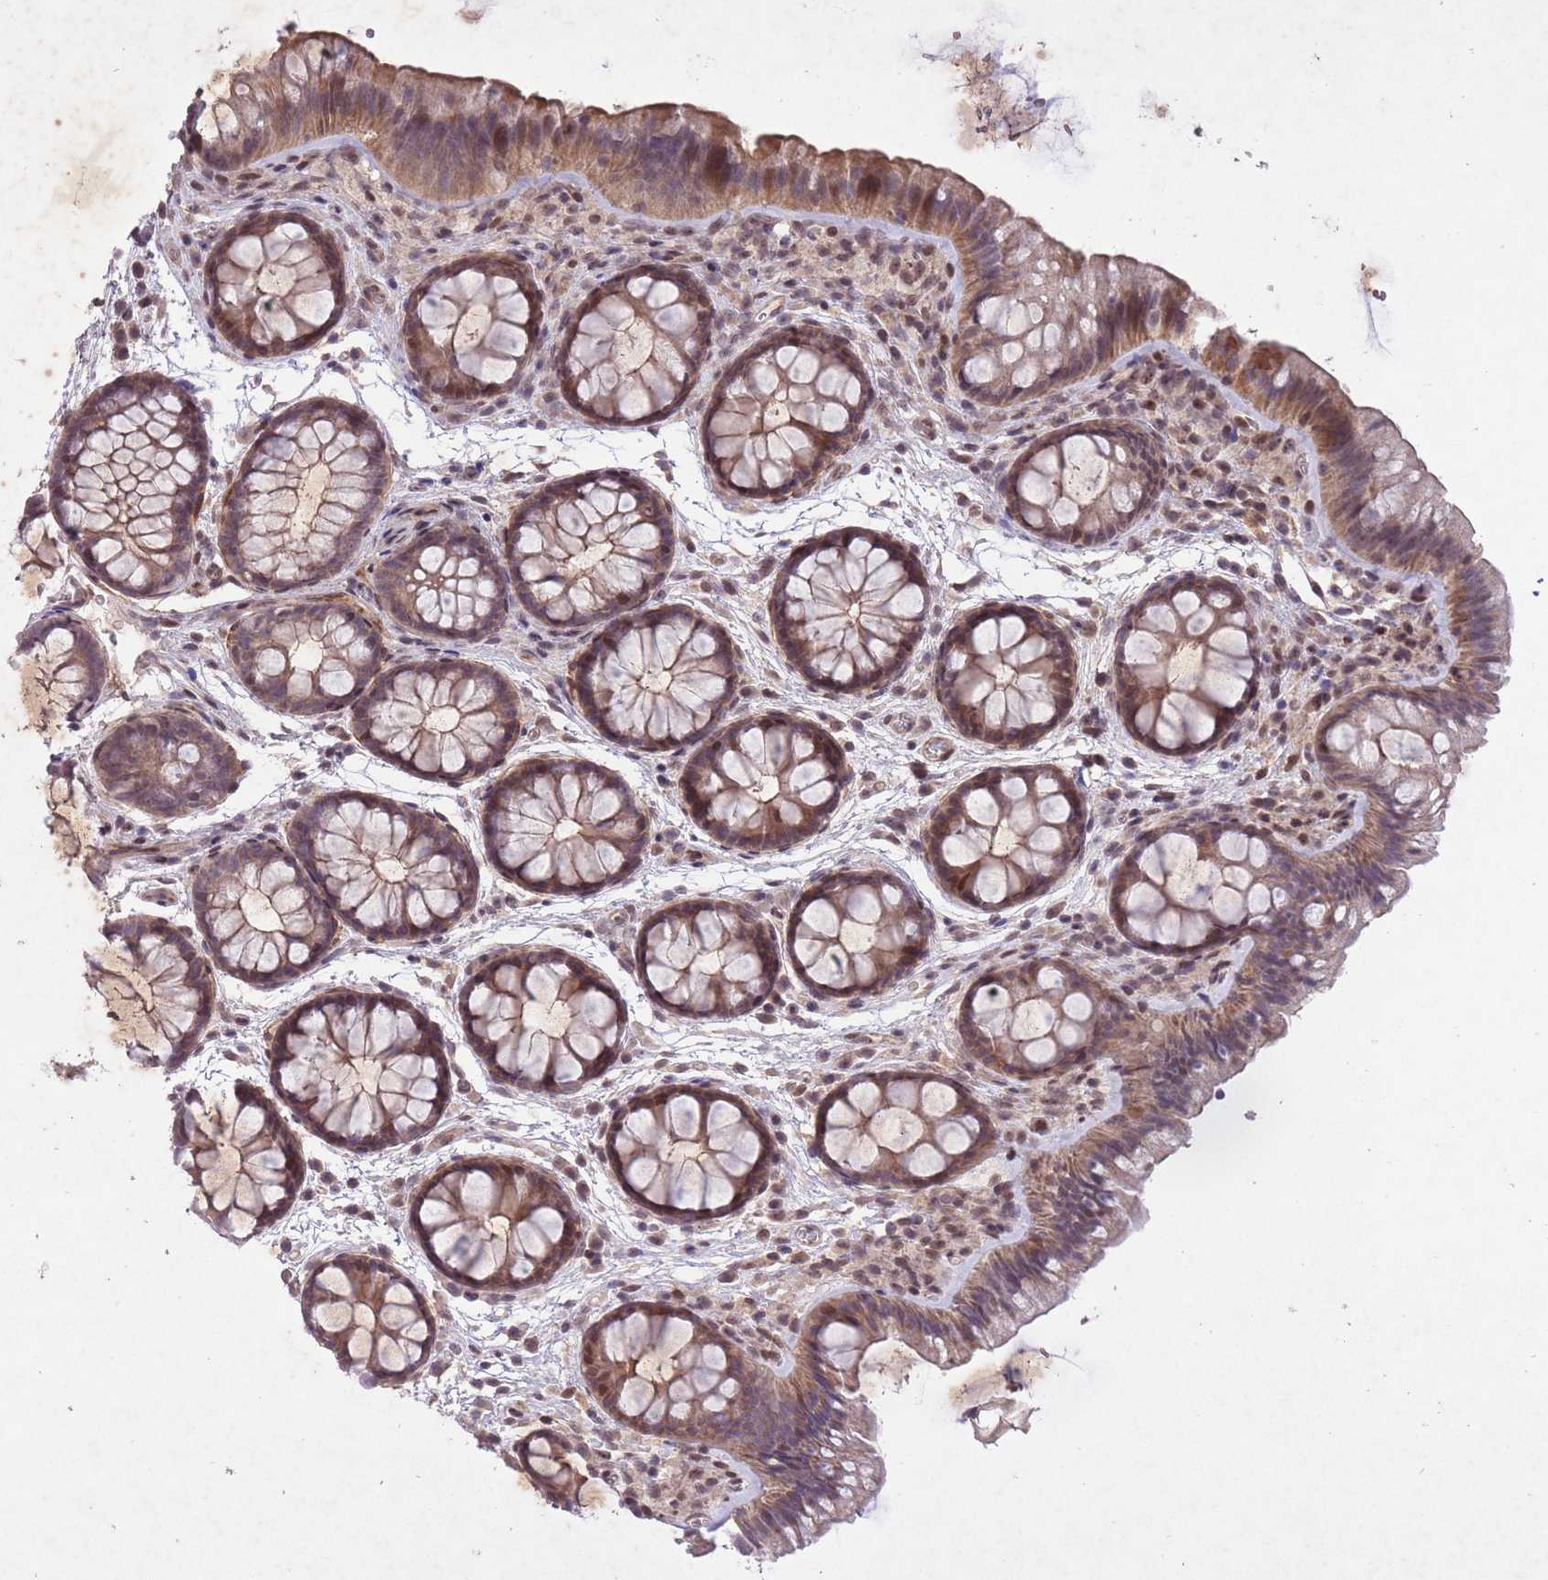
{"staining": {"intensity": "moderate", "quantity": "25%-75%", "location": "cytoplasmic/membranous"}, "tissue": "colon", "cell_type": "Endothelial cells", "image_type": "normal", "snomed": [{"axis": "morphology", "description": "Normal tissue, NOS"}, {"axis": "topography", "description": "Colon"}], "caption": "Moderate cytoplasmic/membranous positivity is identified in approximately 25%-75% of endothelial cells in normal colon. The staining was performed using DAB (3,3'-diaminobenzidine), with brown indicating positive protein expression. Nuclei are stained blue with hematoxylin.", "gene": "CBX6", "patient": {"sex": "male", "age": 46}}